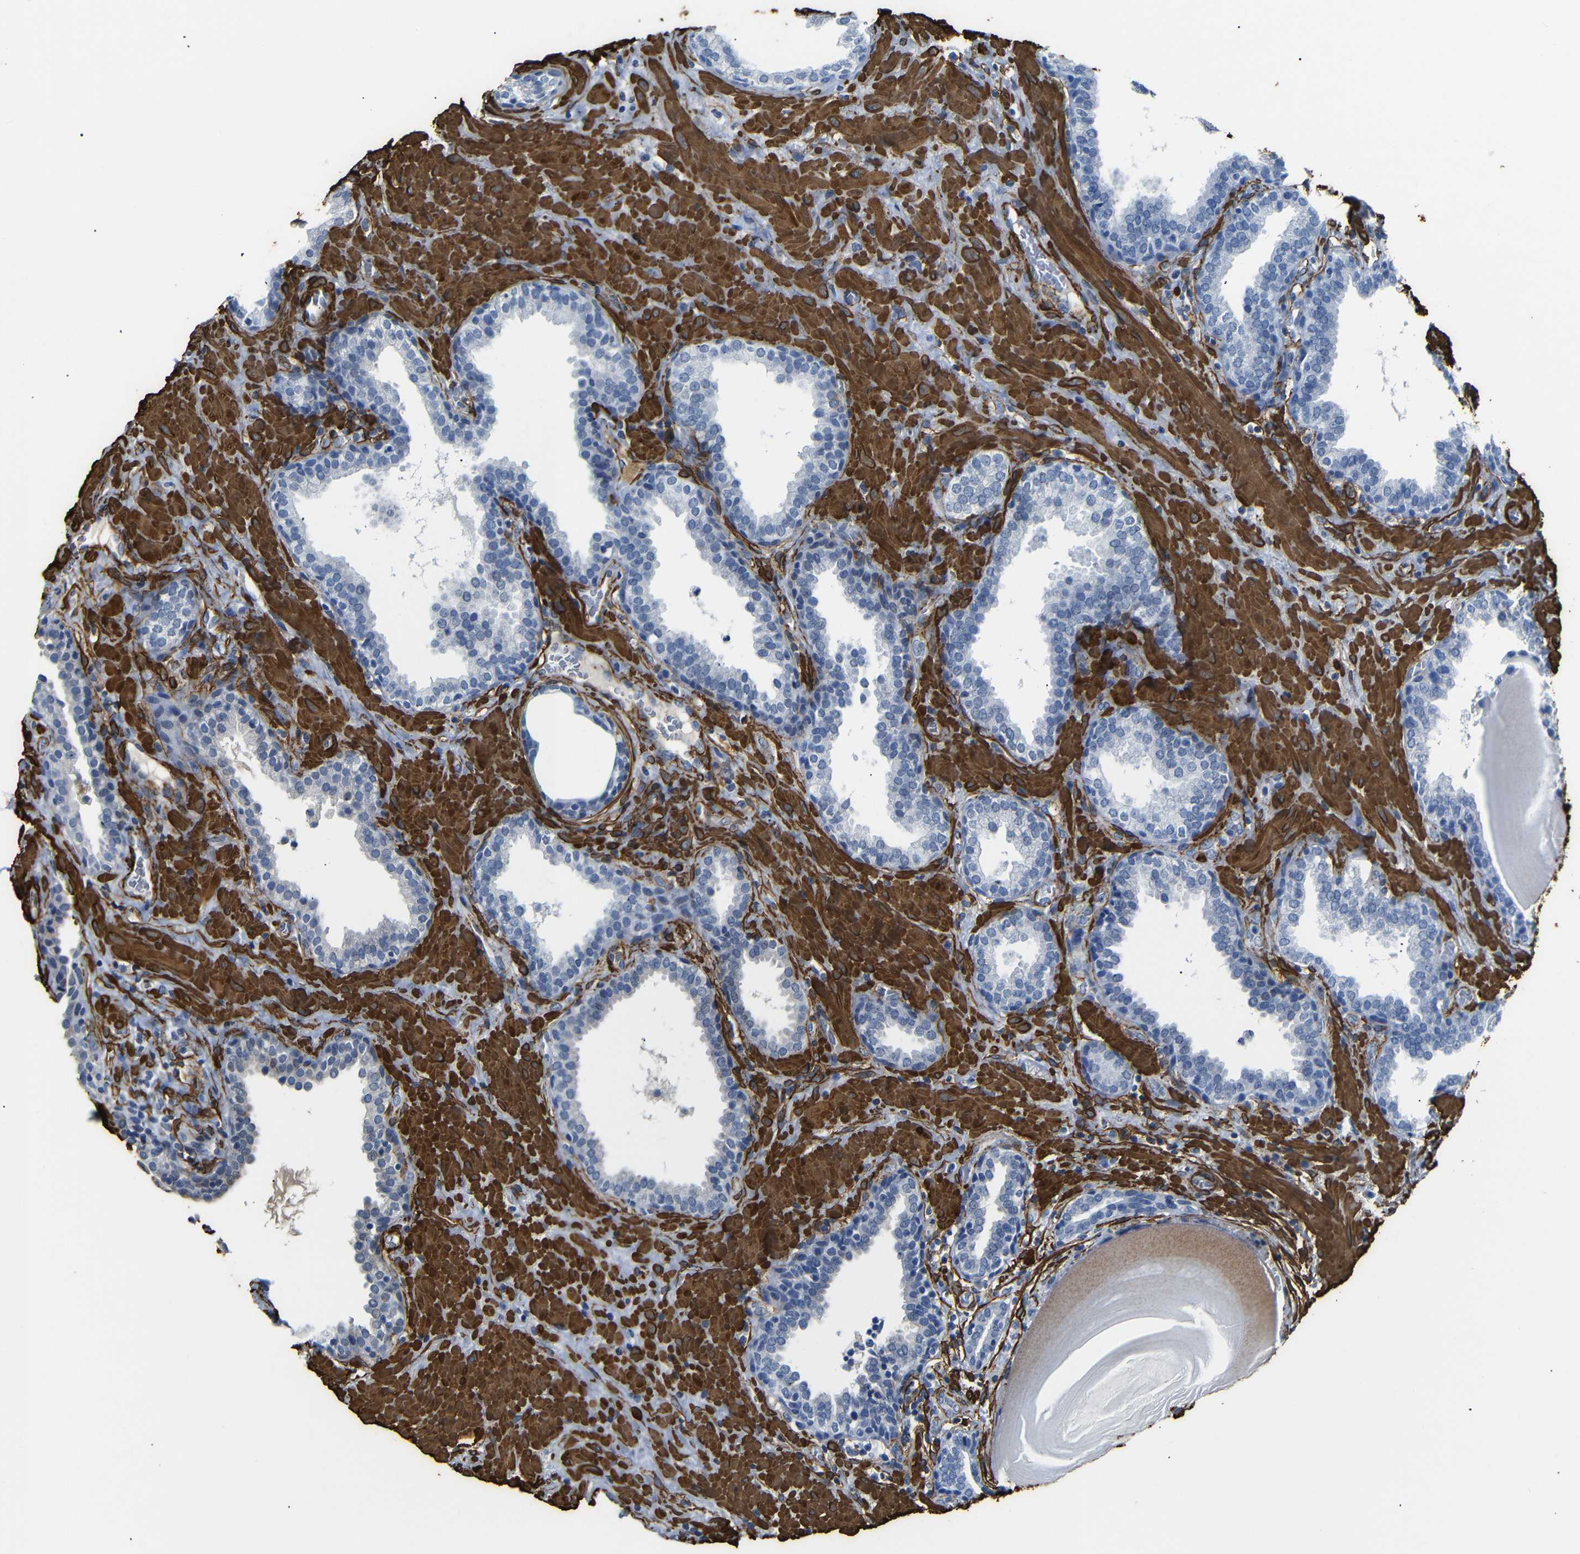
{"staining": {"intensity": "negative", "quantity": "none", "location": "none"}, "tissue": "prostate", "cell_type": "Glandular cells", "image_type": "normal", "snomed": [{"axis": "morphology", "description": "Normal tissue, NOS"}, {"axis": "topography", "description": "Prostate"}], "caption": "High power microscopy photomicrograph of an immunohistochemistry micrograph of unremarkable prostate, revealing no significant staining in glandular cells.", "gene": "ACTA2", "patient": {"sex": "male", "age": 51}}